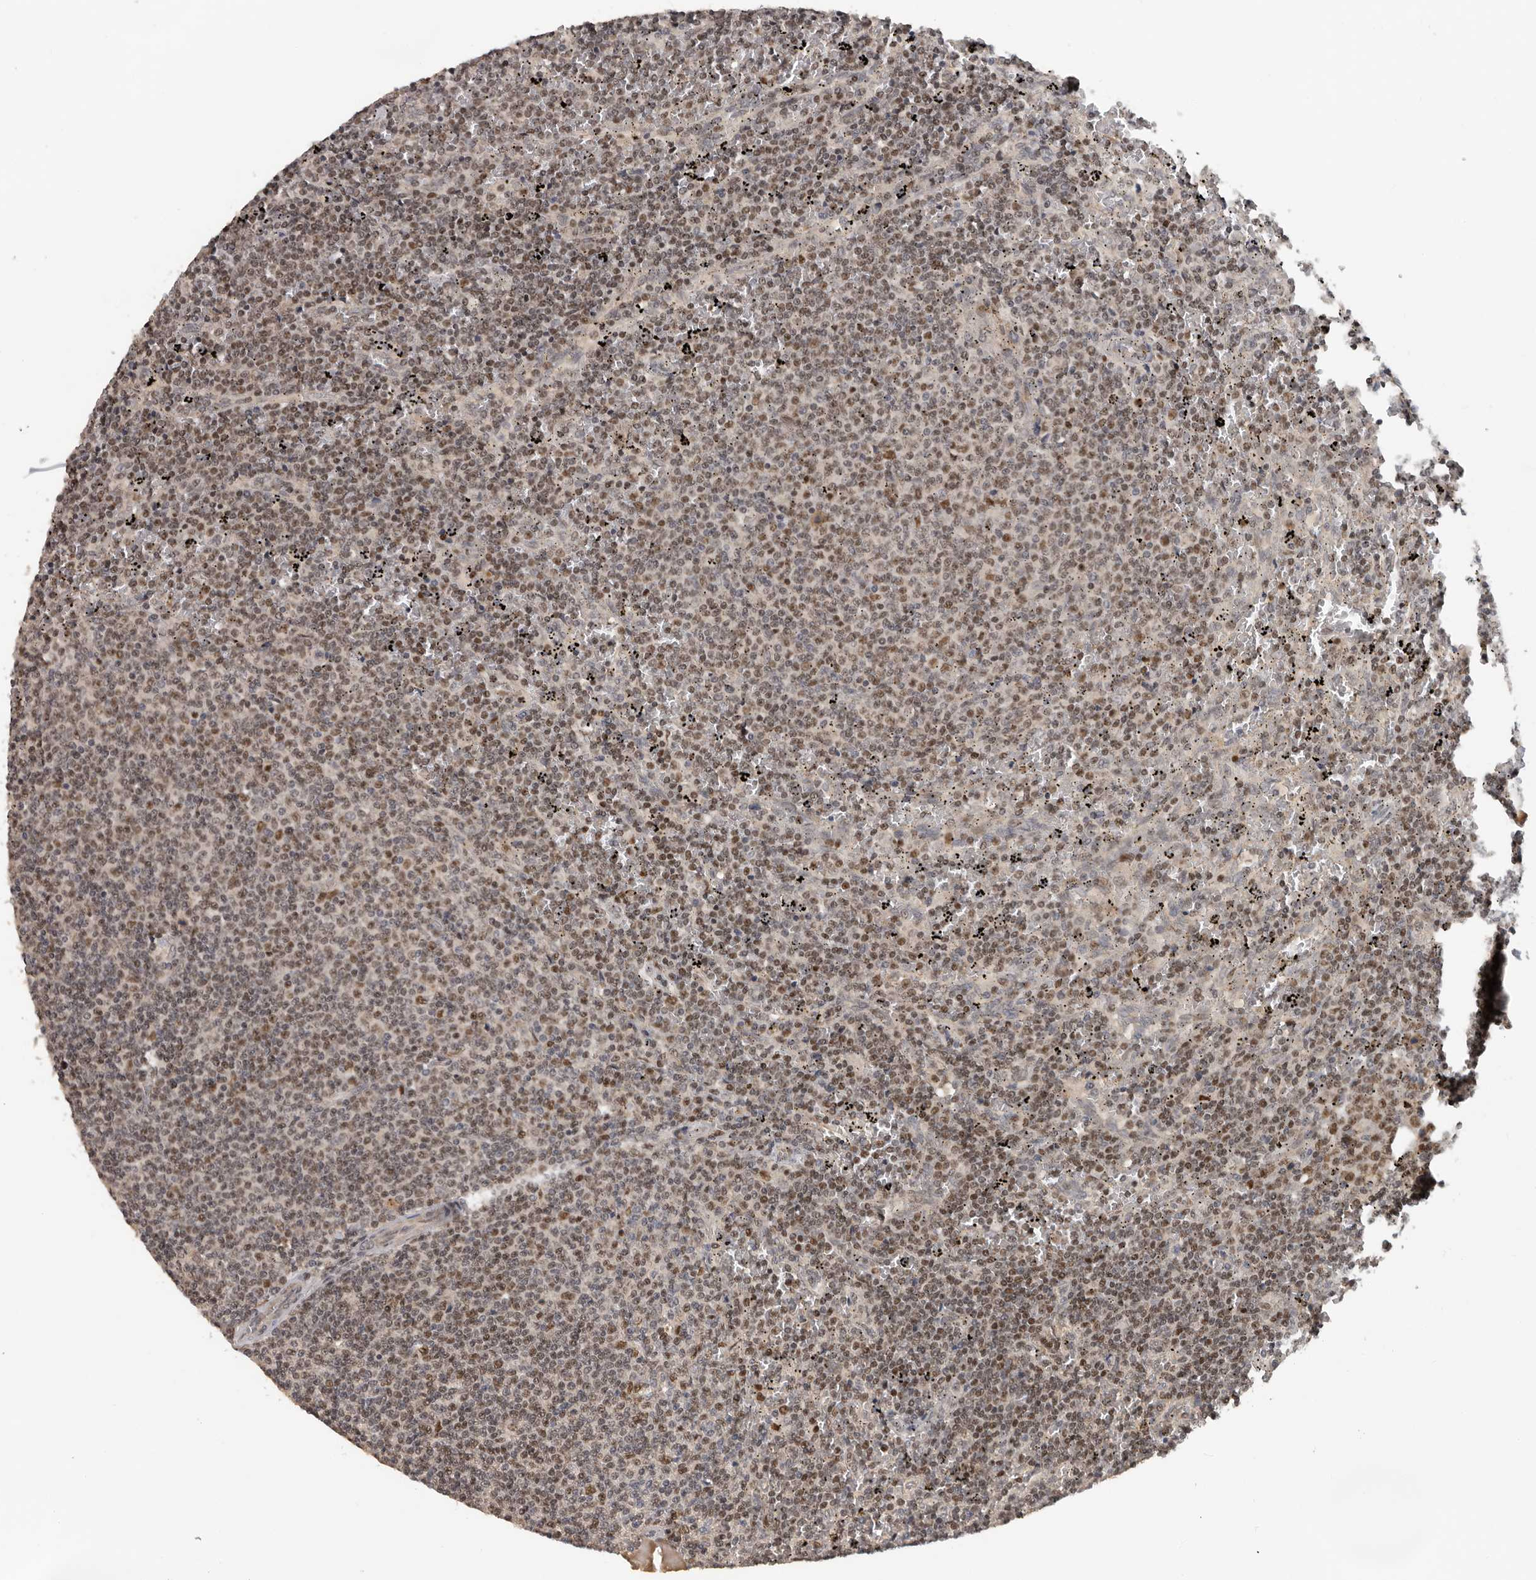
{"staining": {"intensity": "moderate", "quantity": ">75%", "location": "nuclear"}, "tissue": "lymphoma", "cell_type": "Tumor cells", "image_type": "cancer", "snomed": [{"axis": "morphology", "description": "Malignant lymphoma, non-Hodgkin's type, Low grade"}, {"axis": "topography", "description": "Spleen"}], "caption": "Lymphoma stained with a protein marker exhibits moderate staining in tumor cells.", "gene": "HENMT1", "patient": {"sex": "female", "age": 50}}